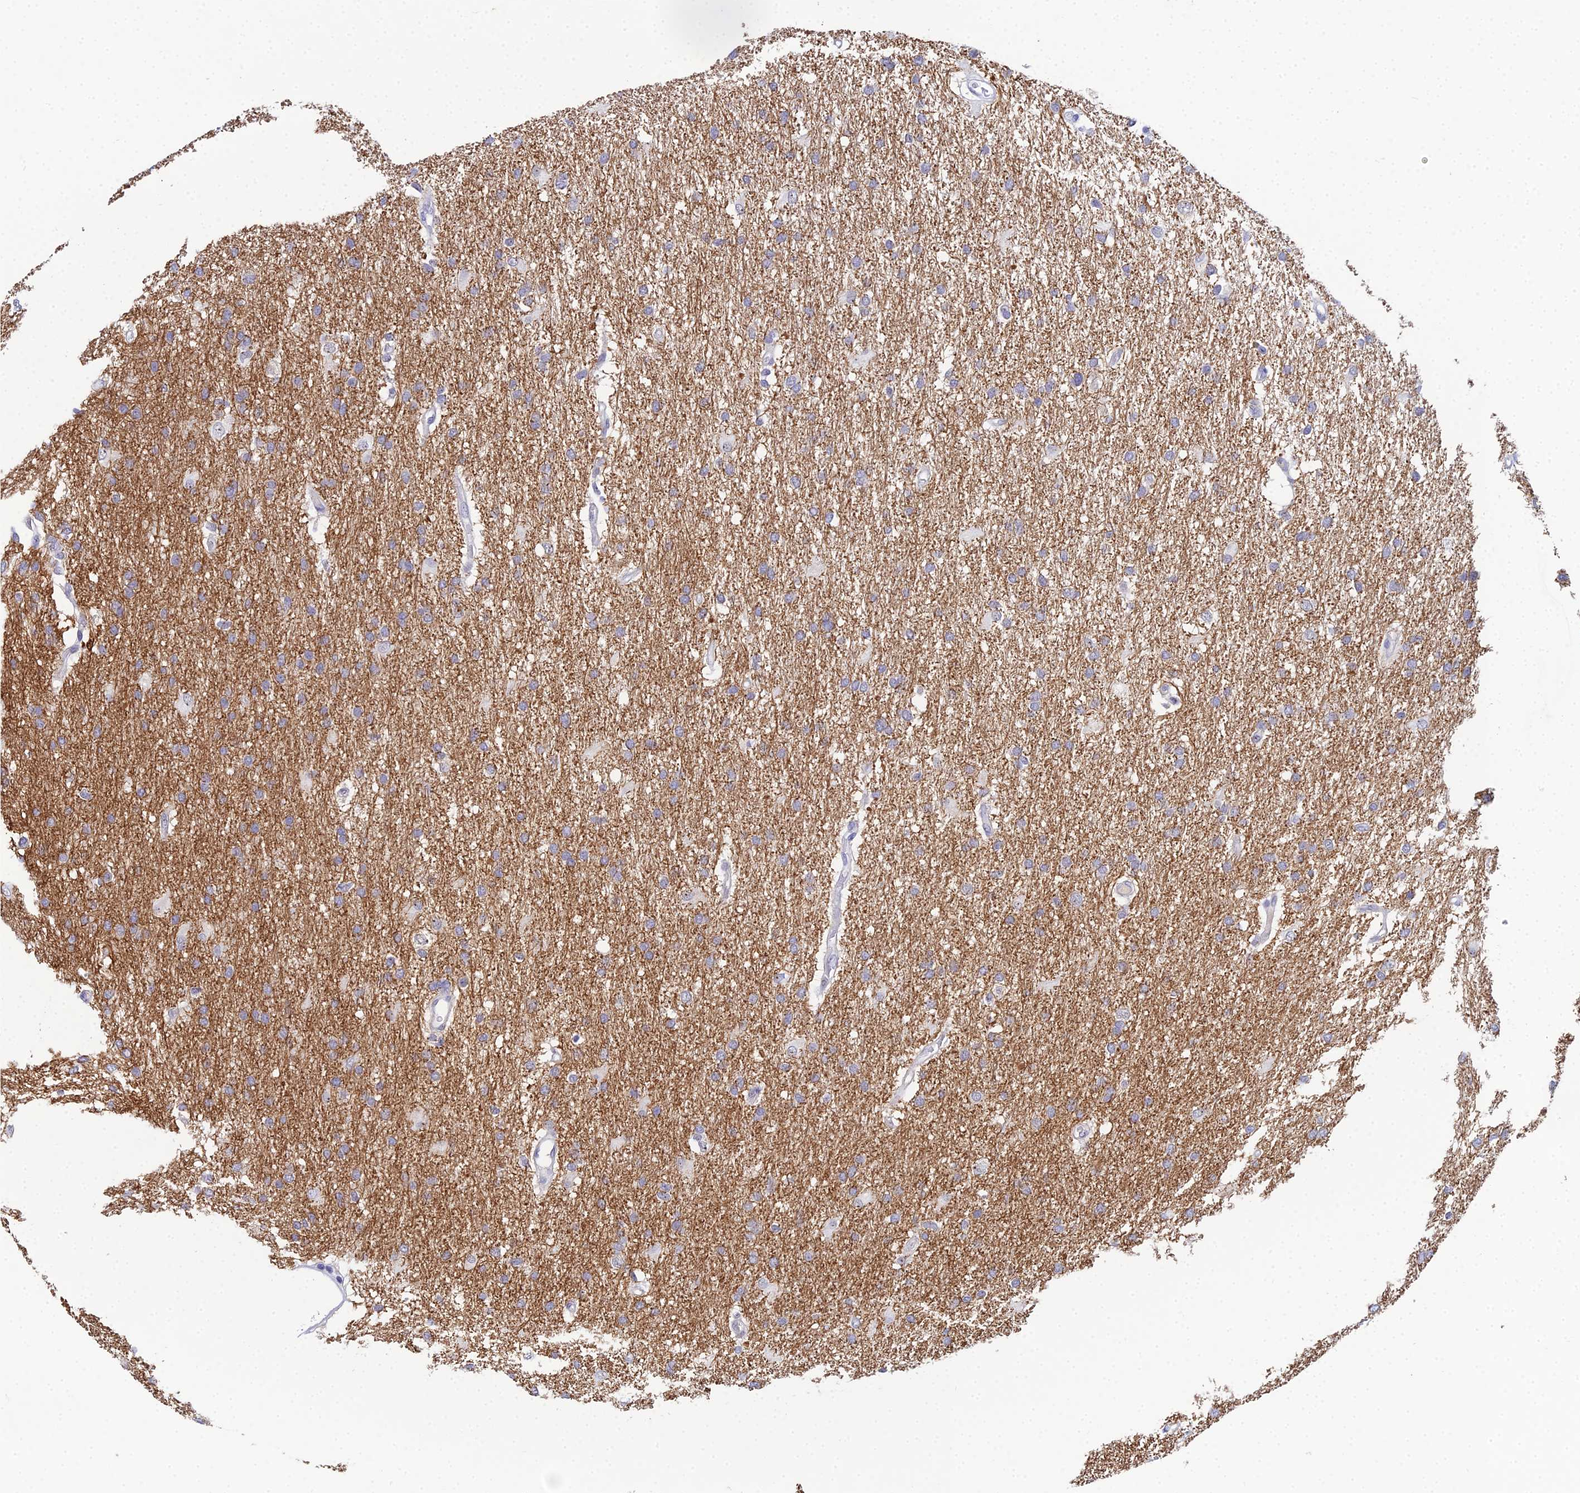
{"staining": {"intensity": "negative", "quantity": "none", "location": "none"}, "tissue": "glioma", "cell_type": "Tumor cells", "image_type": "cancer", "snomed": [{"axis": "morphology", "description": "Glioma, malignant, High grade"}, {"axis": "topography", "description": "Brain"}], "caption": "The immunohistochemistry (IHC) micrograph has no significant staining in tumor cells of malignant glioma (high-grade) tissue. (Stains: DAB IHC with hematoxylin counter stain, Microscopy: brightfield microscopy at high magnification).", "gene": "PLPP4", "patient": {"sex": "male", "age": 77}}